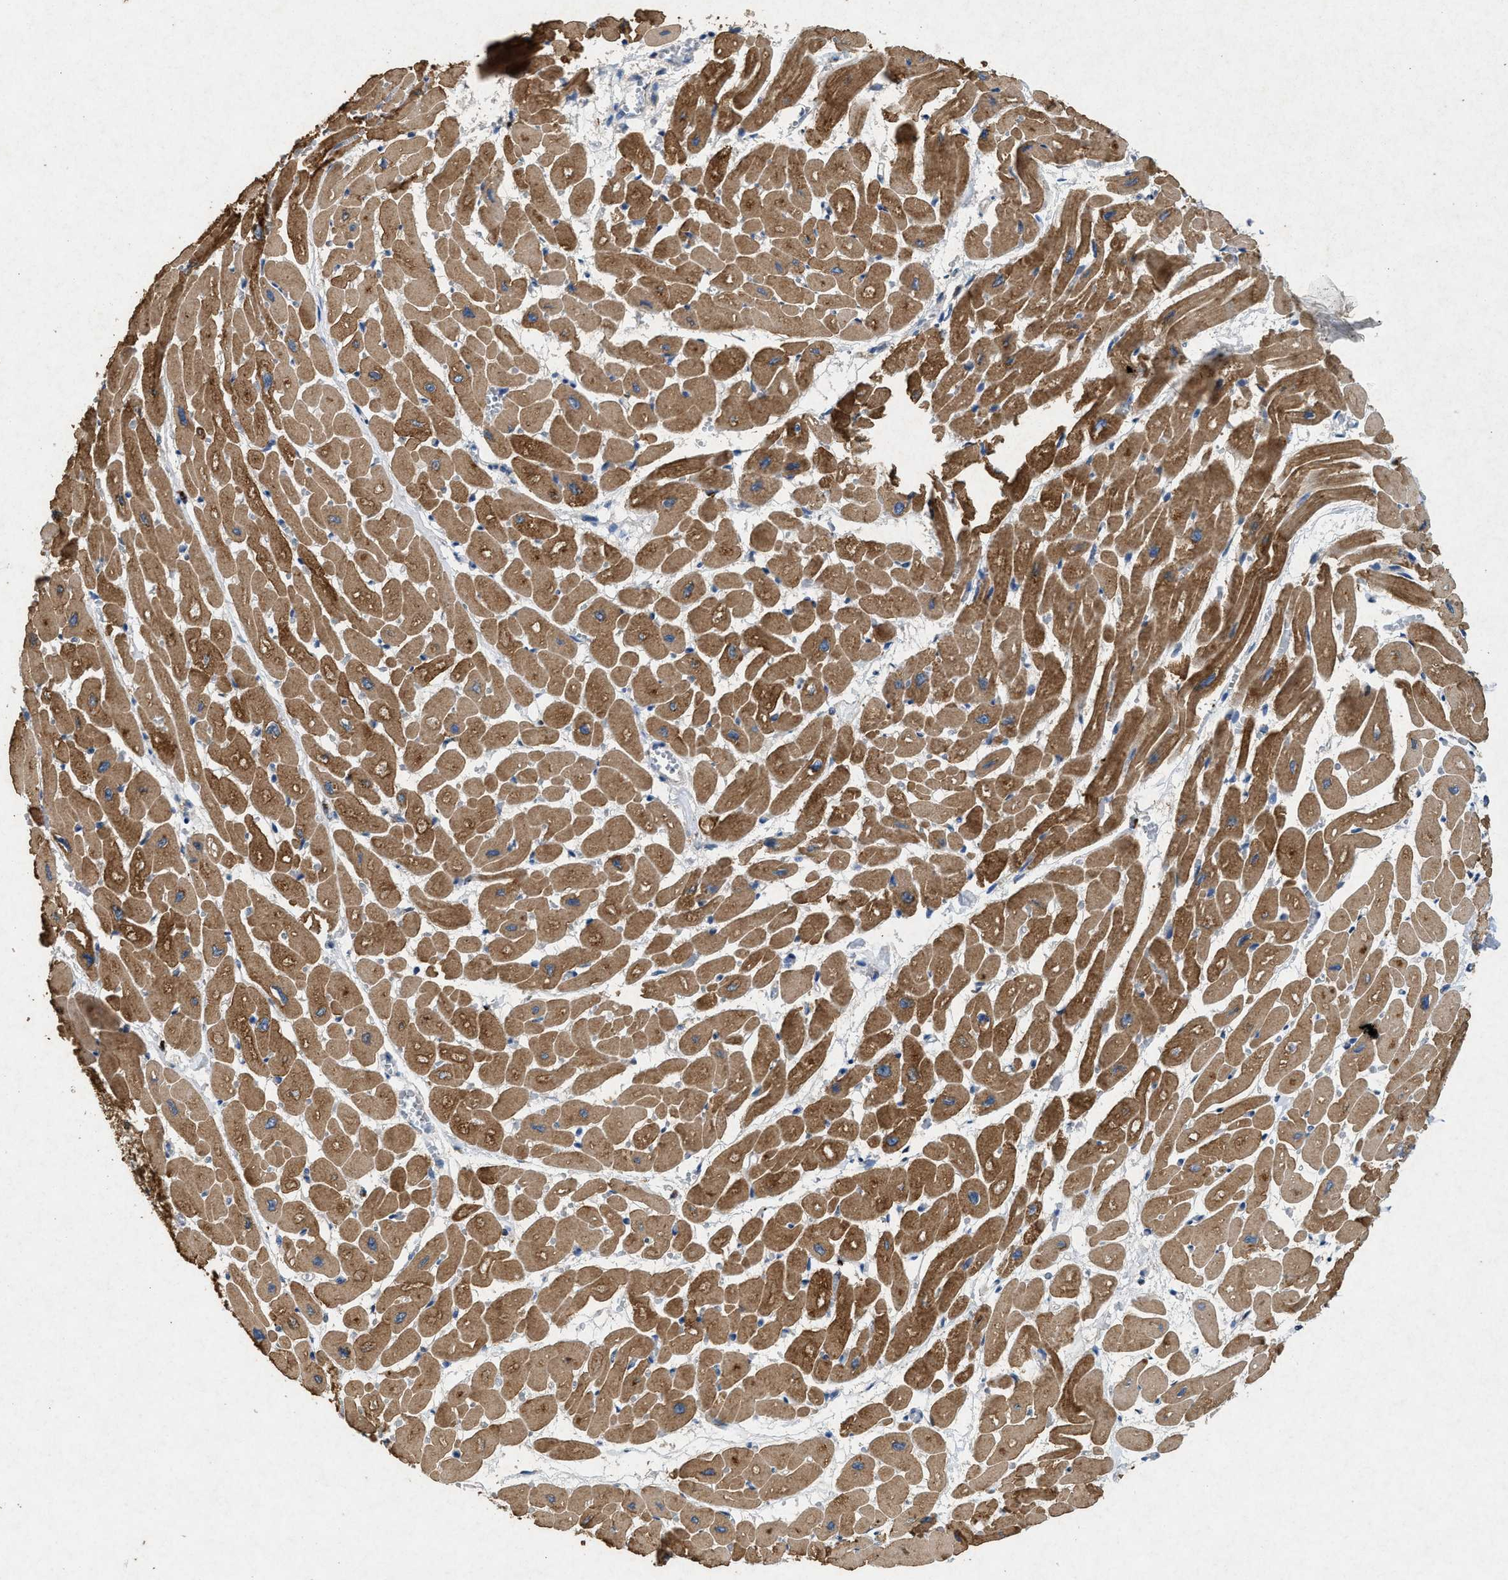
{"staining": {"intensity": "moderate", "quantity": ">75%", "location": "cytoplasmic/membranous"}, "tissue": "heart muscle", "cell_type": "Cardiomyocytes", "image_type": "normal", "snomed": [{"axis": "morphology", "description": "Normal tissue, NOS"}, {"axis": "topography", "description": "Heart"}], "caption": "About >75% of cardiomyocytes in benign human heart muscle display moderate cytoplasmic/membranous protein expression as visualized by brown immunohistochemical staining.", "gene": "CDK15", "patient": {"sex": "male", "age": 45}}